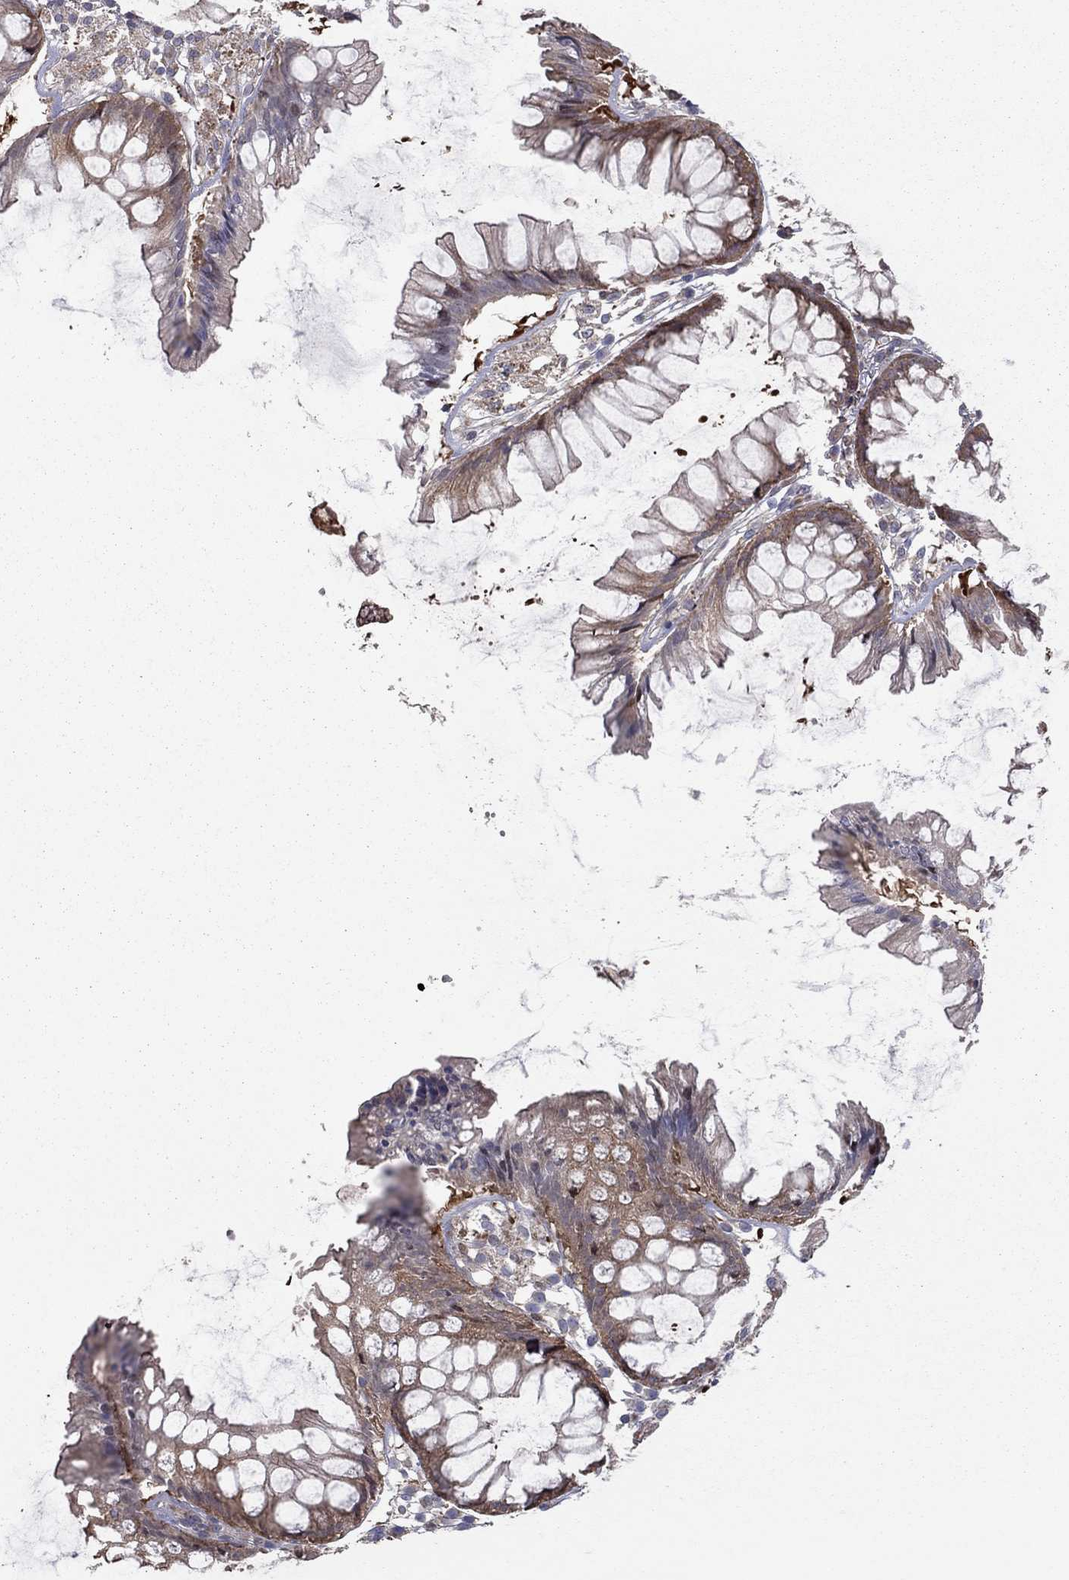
{"staining": {"intensity": "negative", "quantity": "none", "location": "none"}, "tissue": "colon", "cell_type": "Endothelial cells", "image_type": "normal", "snomed": [{"axis": "morphology", "description": "Normal tissue, NOS"}, {"axis": "morphology", "description": "Adenocarcinoma, NOS"}, {"axis": "topography", "description": "Colon"}], "caption": "This is an IHC image of benign human colon. There is no expression in endothelial cells.", "gene": "DUSP7", "patient": {"sex": "male", "age": 65}}